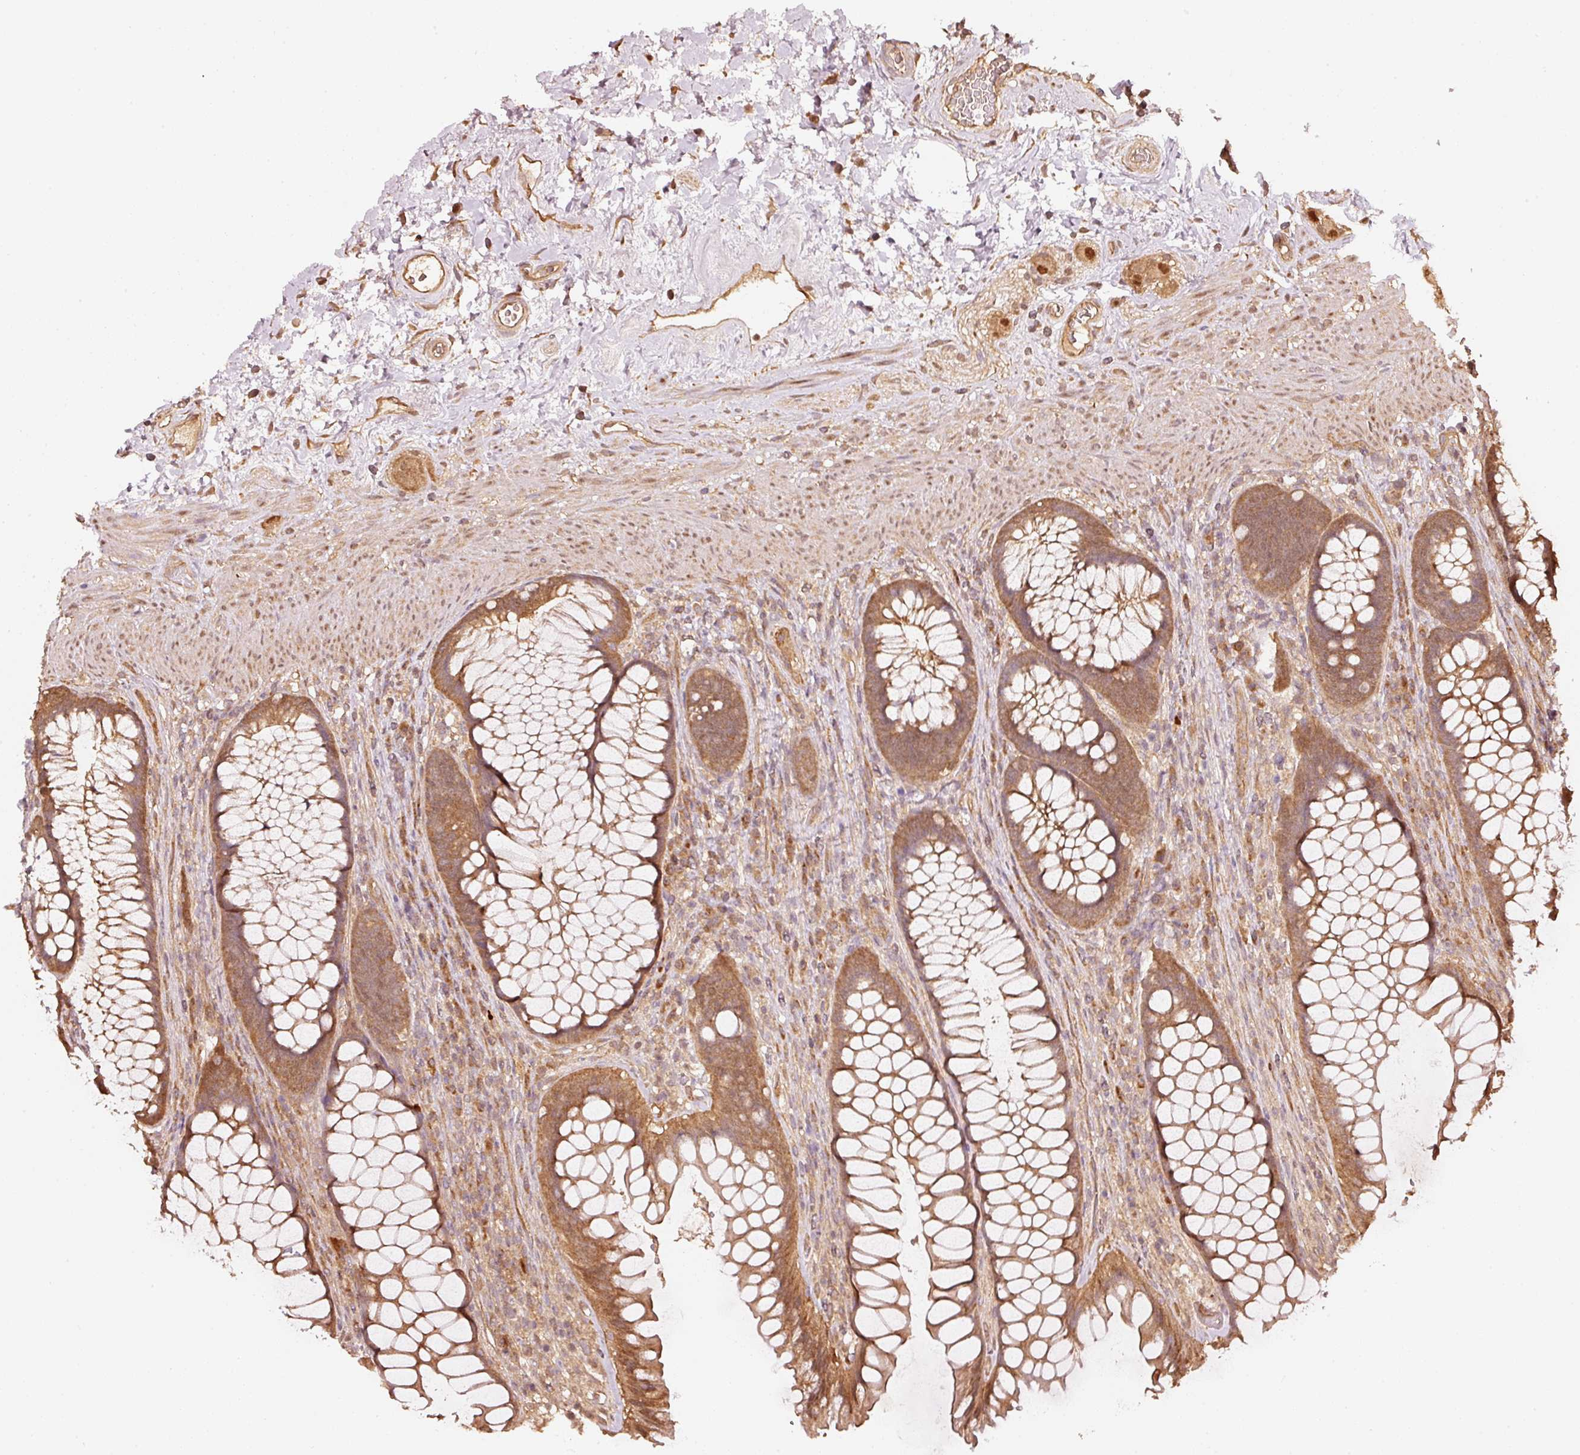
{"staining": {"intensity": "moderate", "quantity": ">75%", "location": "cytoplasmic/membranous"}, "tissue": "rectum", "cell_type": "Glandular cells", "image_type": "normal", "snomed": [{"axis": "morphology", "description": "Normal tissue, NOS"}, {"axis": "topography", "description": "Rectum"}], "caption": "A photomicrograph of human rectum stained for a protein displays moderate cytoplasmic/membranous brown staining in glandular cells. (DAB IHC with brightfield microscopy, high magnification).", "gene": "STAU1", "patient": {"sex": "male", "age": 53}}